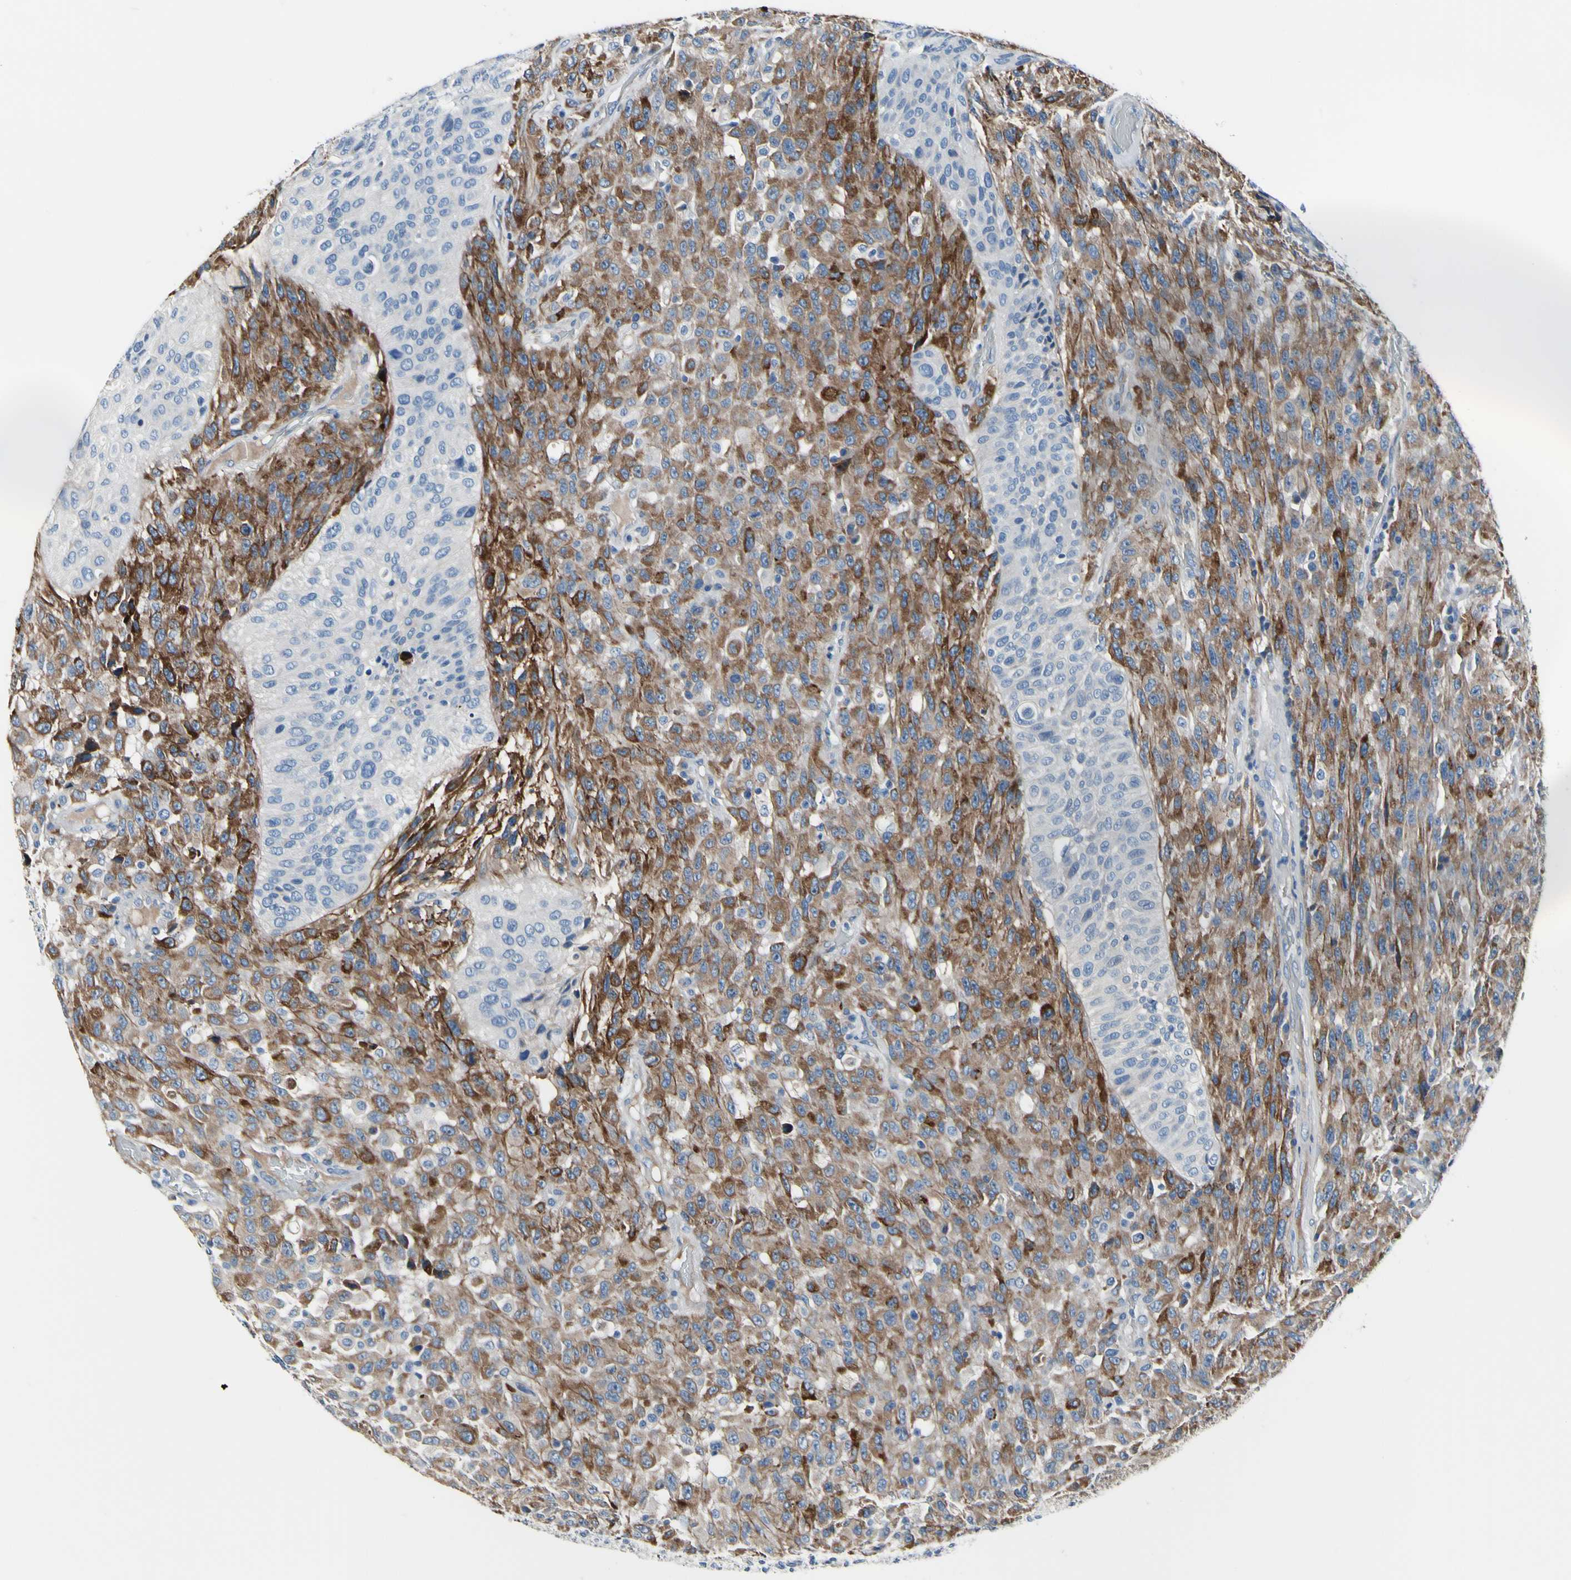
{"staining": {"intensity": "strong", "quantity": "25%-75%", "location": "cytoplasmic/membranous"}, "tissue": "urothelial cancer", "cell_type": "Tumor cells", "image_type": "cancer", "snomed": [{"axis": "morphology", "description": "Urothelial carcinoma, High grade"}, {"axis": "topography", "description": "Urinary bladder"}], "caption": "Protein expression analysis of high-grade urothelial carcinoma reveals strong cytoplasmic/membranous expression in approximately 25%-75% of tumor cells.", "gene": "COL6A3", "patient": {"sex": "male", "age": 66}}